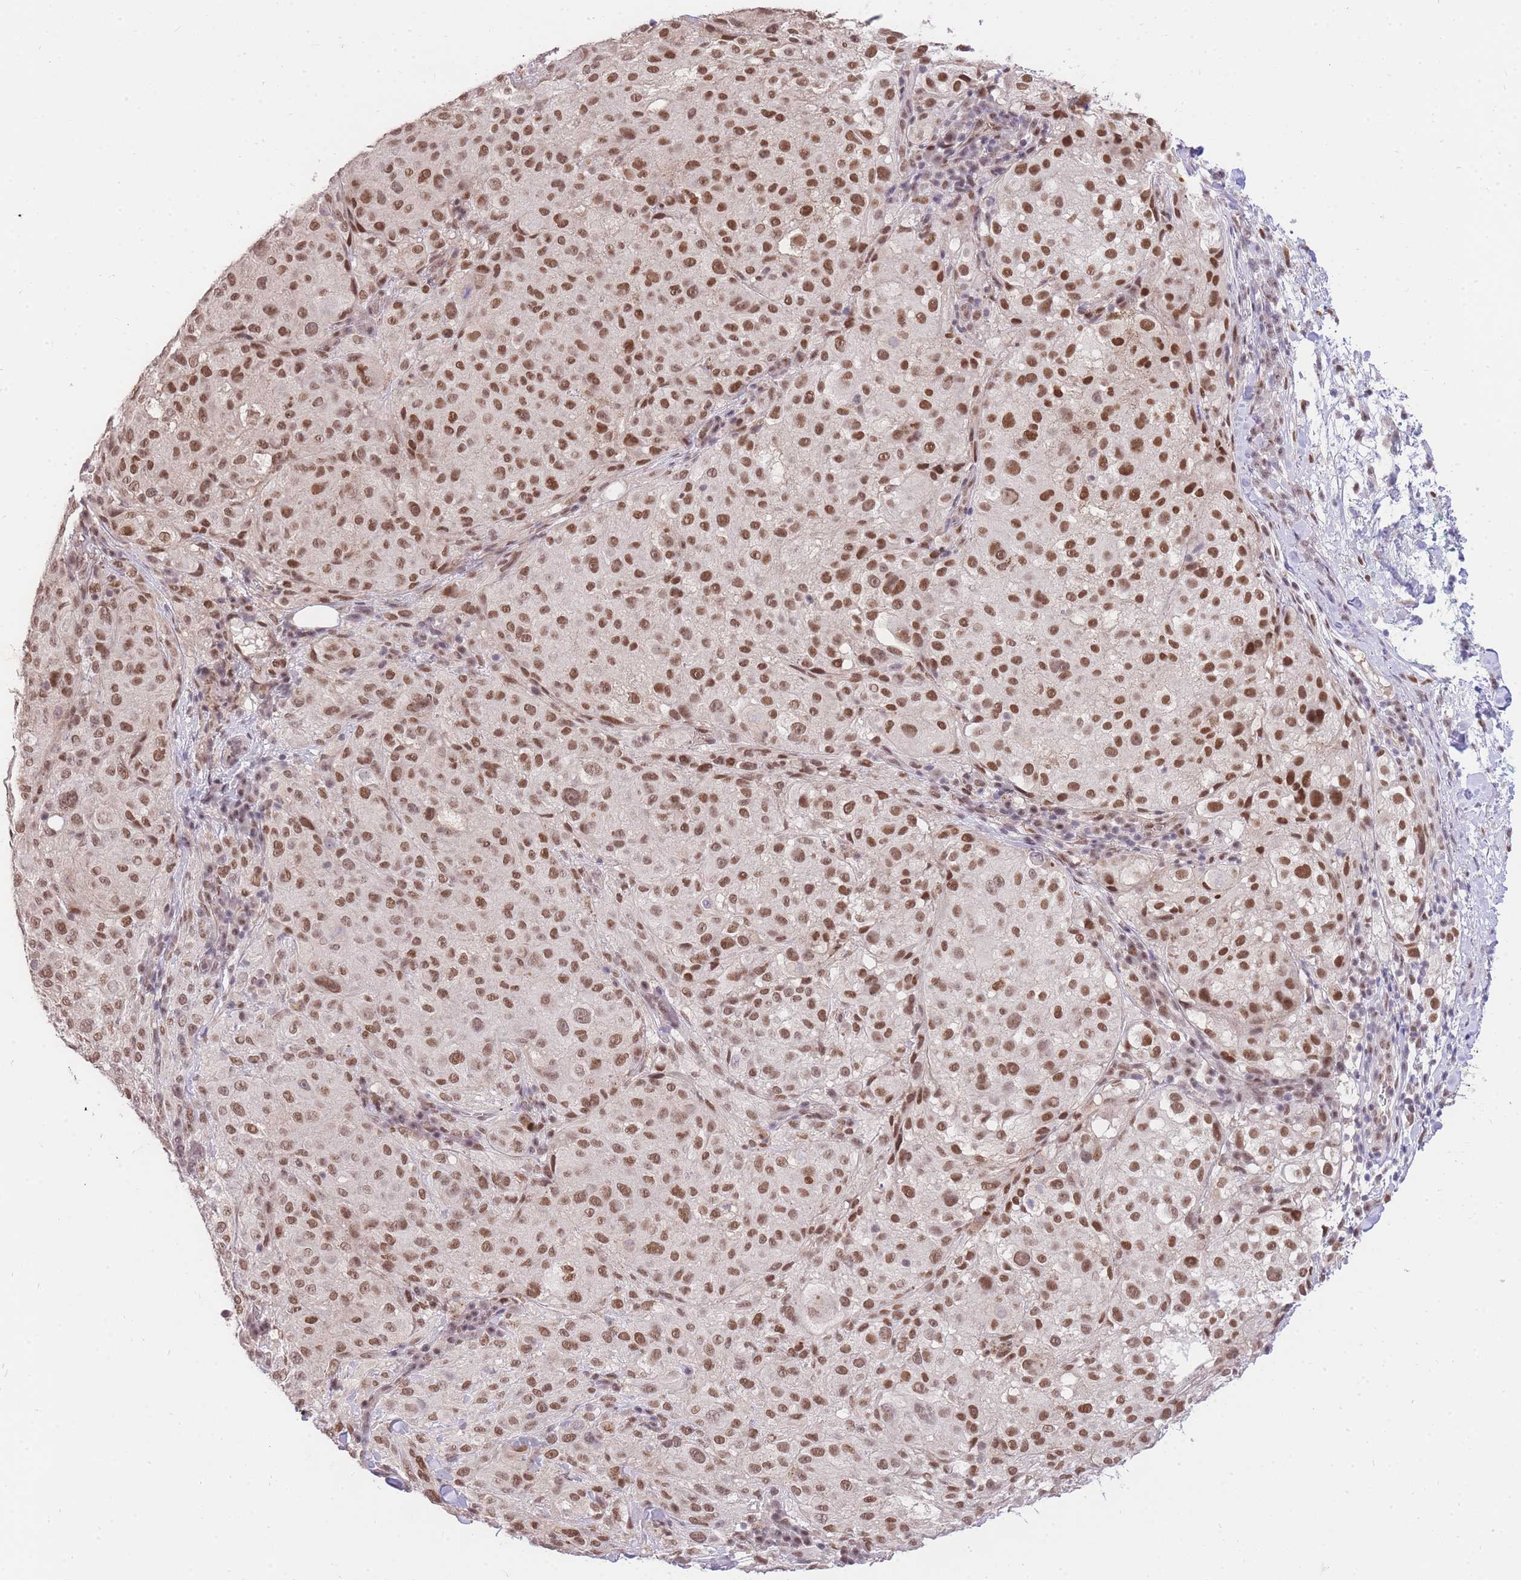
{"staining": {"intensity": "moderate", "quantity": ">75%", "location": "nuclear"}, "tissue": "melanoma", "cell_type": "Tumor cells", "image_type": "cancer", "snomed": [{"axis": "morphology", "description": "Necrosis, NOS"}, {"axis": "morphology", "description": "Malignant melanoma, NOS"}, {"axis": "topography", "description": "Skin"}], "caption": "This photomicrograph displays immunohistochemistry staining of malignant melanoma, with medium moderate nuclear expression in approximately >75% of tumor cells.", "gene": "UBXN7", "patient": {"sex": "female", "age": 87}}